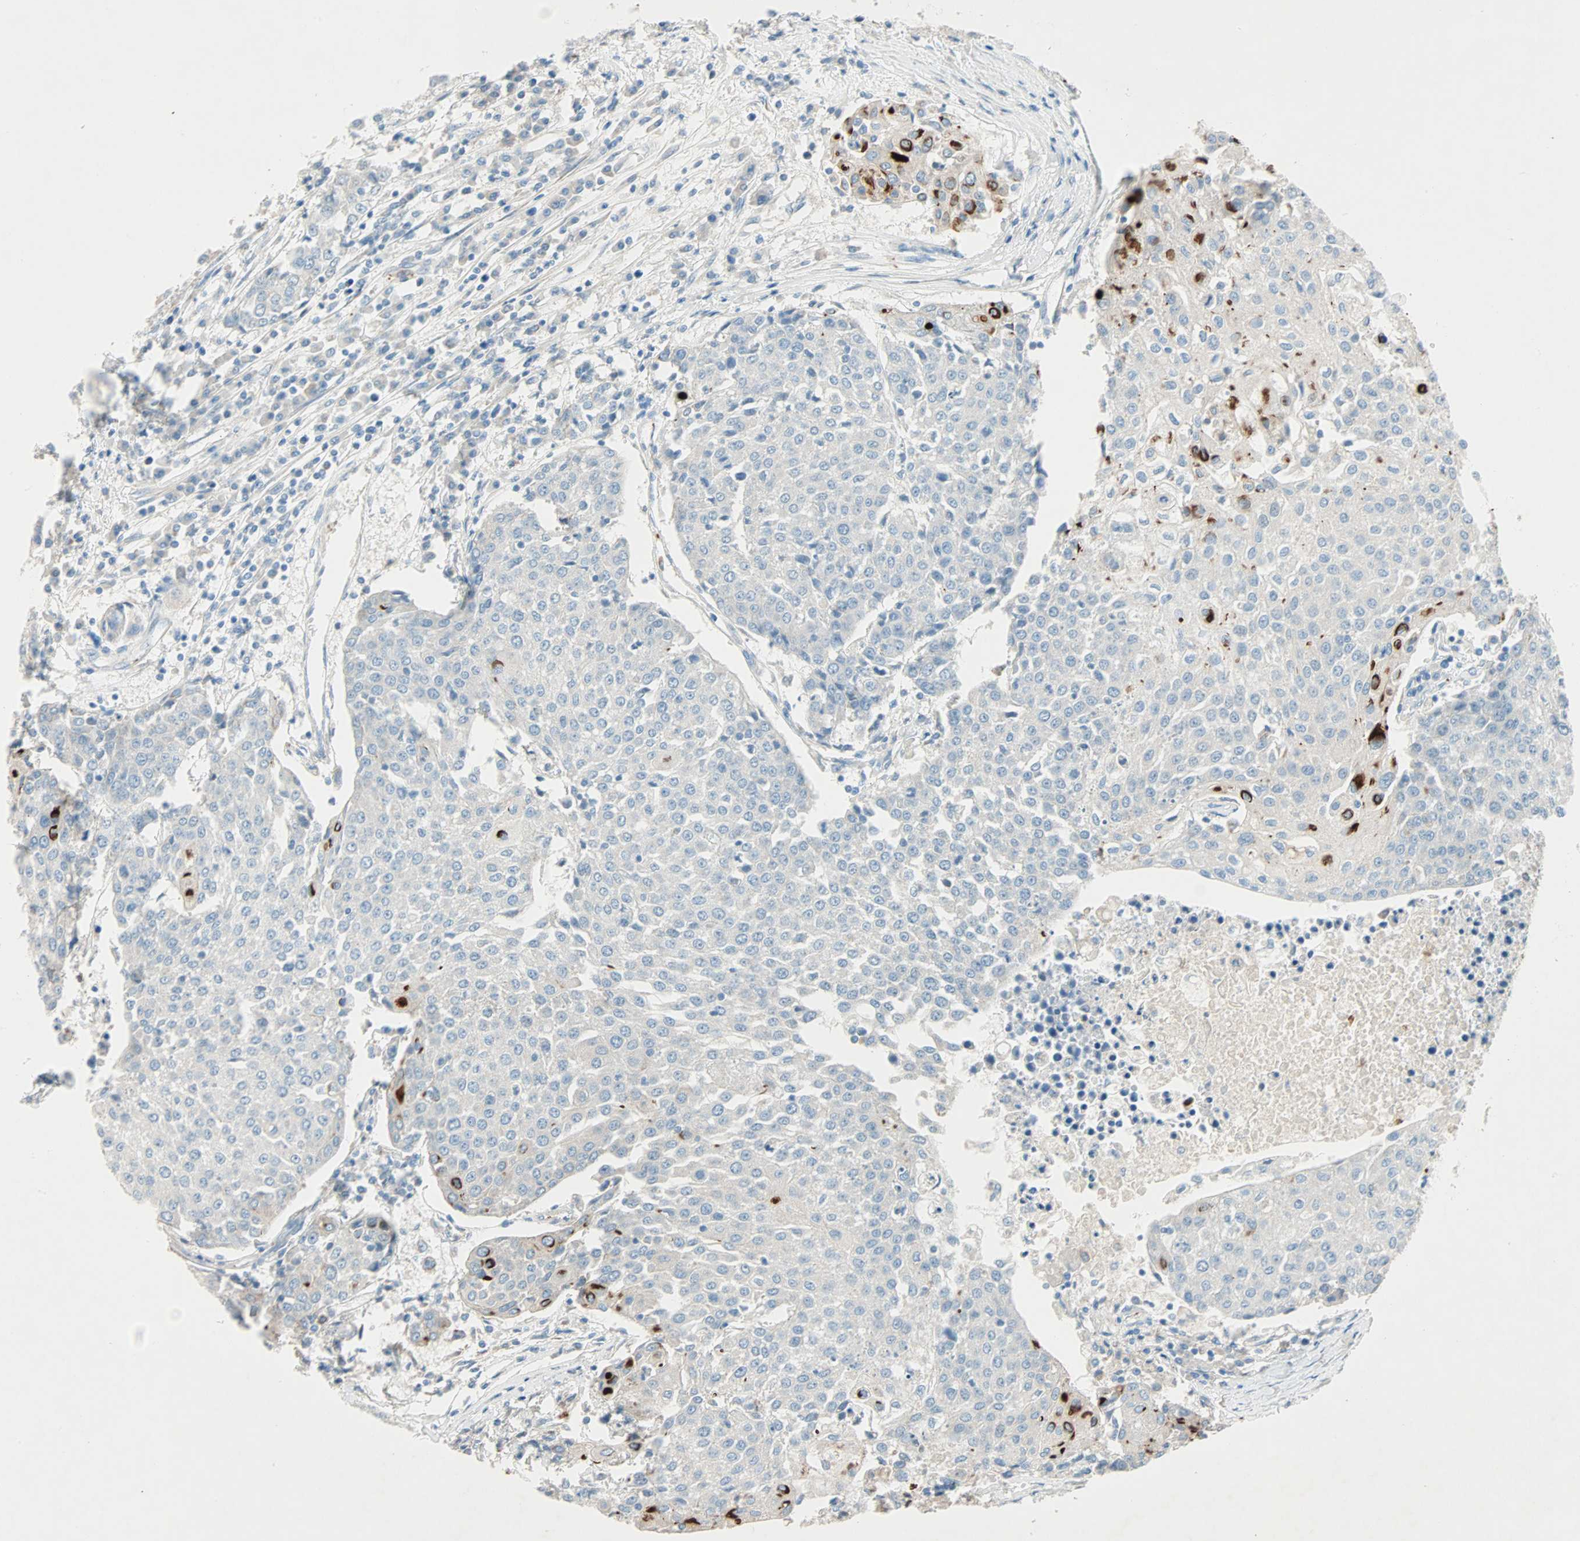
{"staining": {"intensity": "strong", "quantity": "25%-75%", "location": "cytoplasmic/membranous"}, "tissue": "urothelial cancer", "cell_type": "Tumor cells", "image_type": "cancer", "snomed": [{"axis": "morphology", "description": "Urothelial carcinoma, High grade"}, {"axis": "topography", "description": "Urinary bladder"}], "caption": "Human urothelial cancer stained with a protein marker demonstrates strong staining in tumor cells.", "gene": "LY6G6F", "patient": {"sex": "female", "age": 85}}